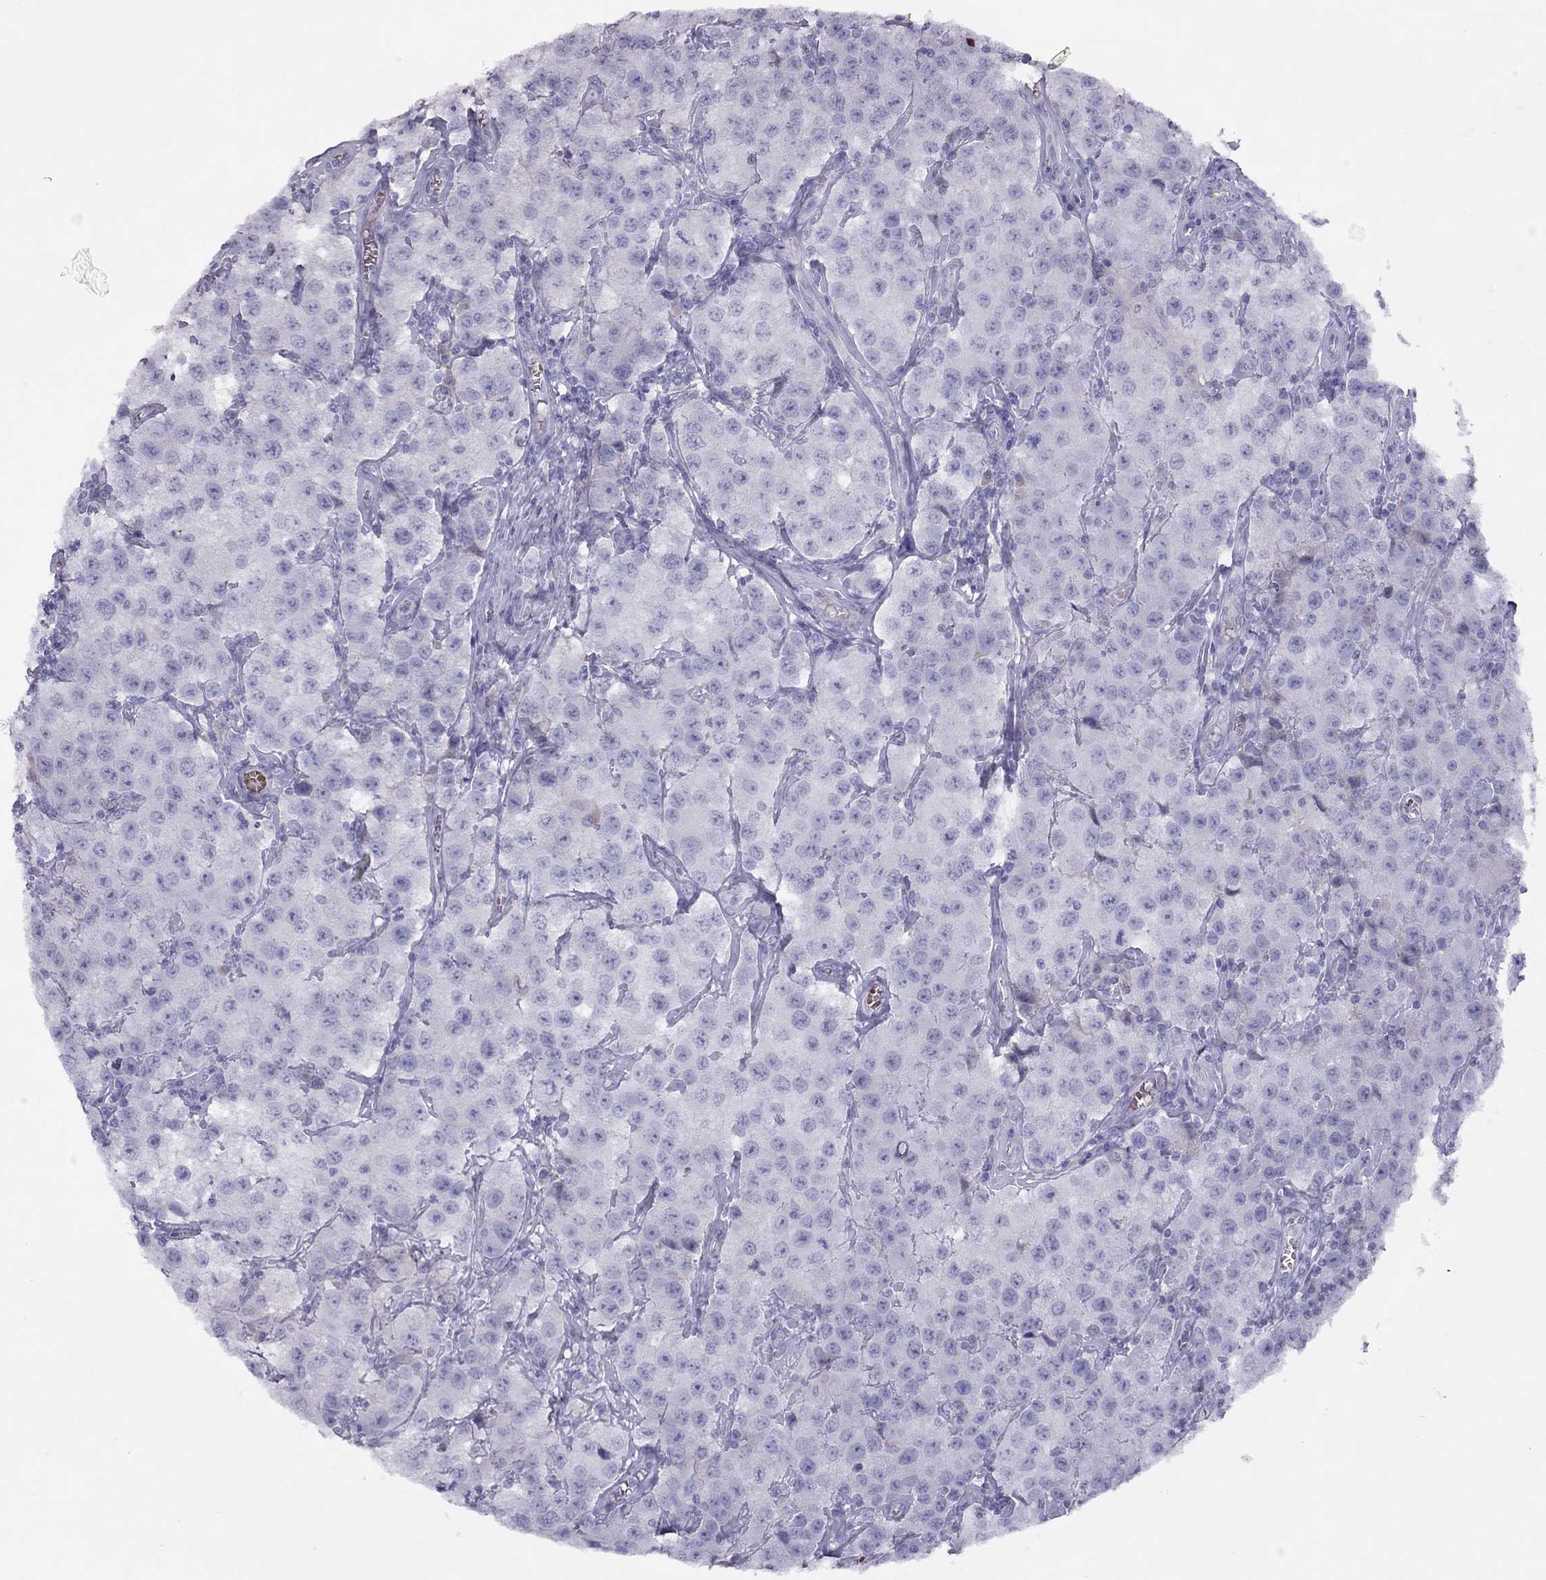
{"staining": {"intensity": "negative", "quantity": "none", "location": "none"}, "tissue": "testis cancer", "cell_type": "Tumor cells", "image_type": "cancer", "snomed": [{"axis": "morphology", "description": "Seminoma, NOS"}, {"axis": "topography", "description": "Testis"}], "caption": "Immunohistochemistry (IHC) image of testis seminoma stained for a protein (brown), which reveals no positivity in tumor cells.", "gene": "RHD", "patient": {"sex": "male", "age": 52}}